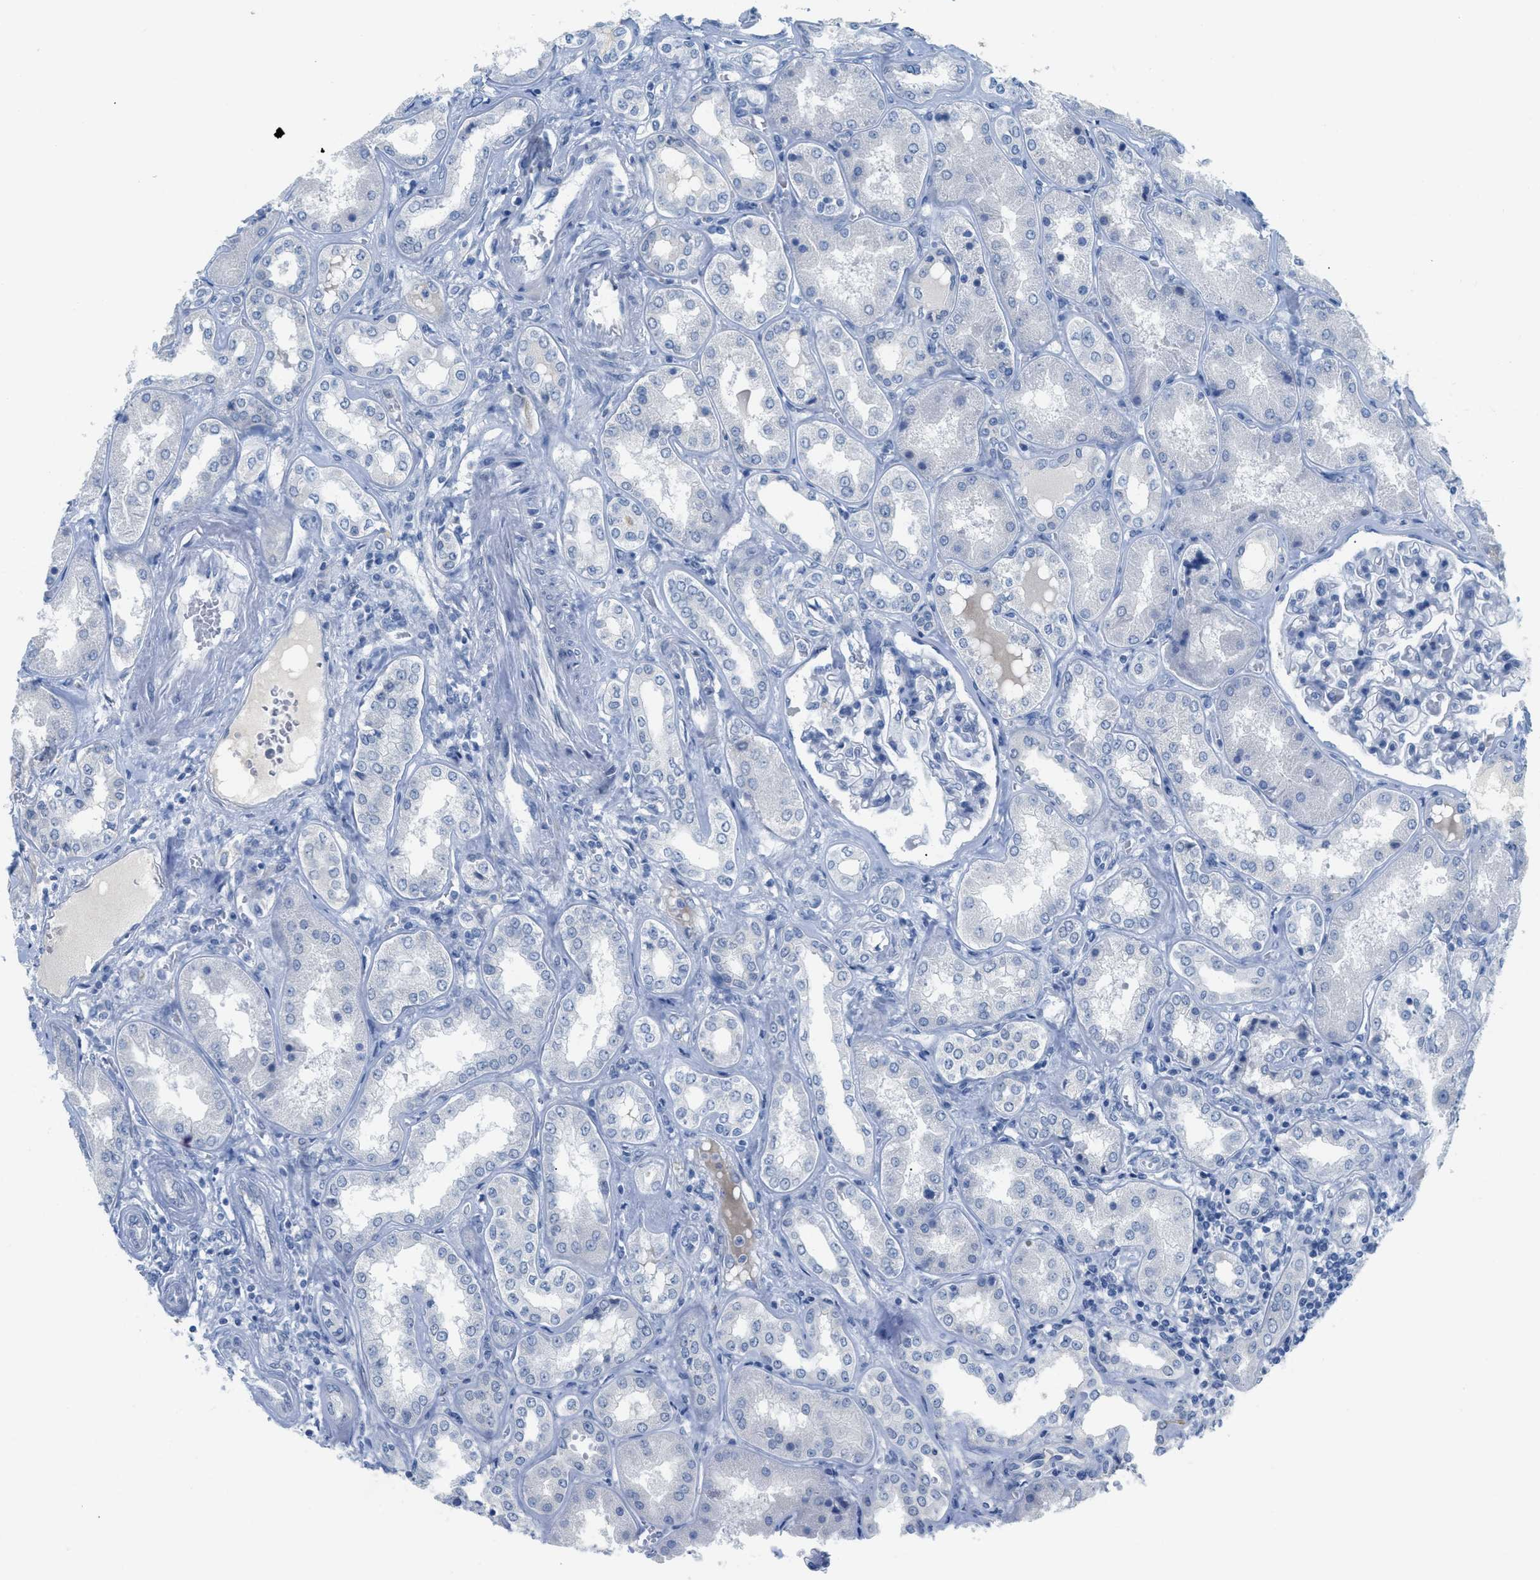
{"staining": {"intensity": "negative", "quantity": "none", "location": "none"}, "tissue": "kidney", "cell_type": "Cells in glomeruli", "image_type": "normal", "snomed": [{"axis": "morphology", "description": "Normal tissue, NOS"}, {"axis": "topography", "description": "Kidney"}], "caption": "The photomicrograph shows no significant staining in cells in glomeruli of kidney.", "gene": "HSF2", "patient": {"sex": "female", "age": 56}}